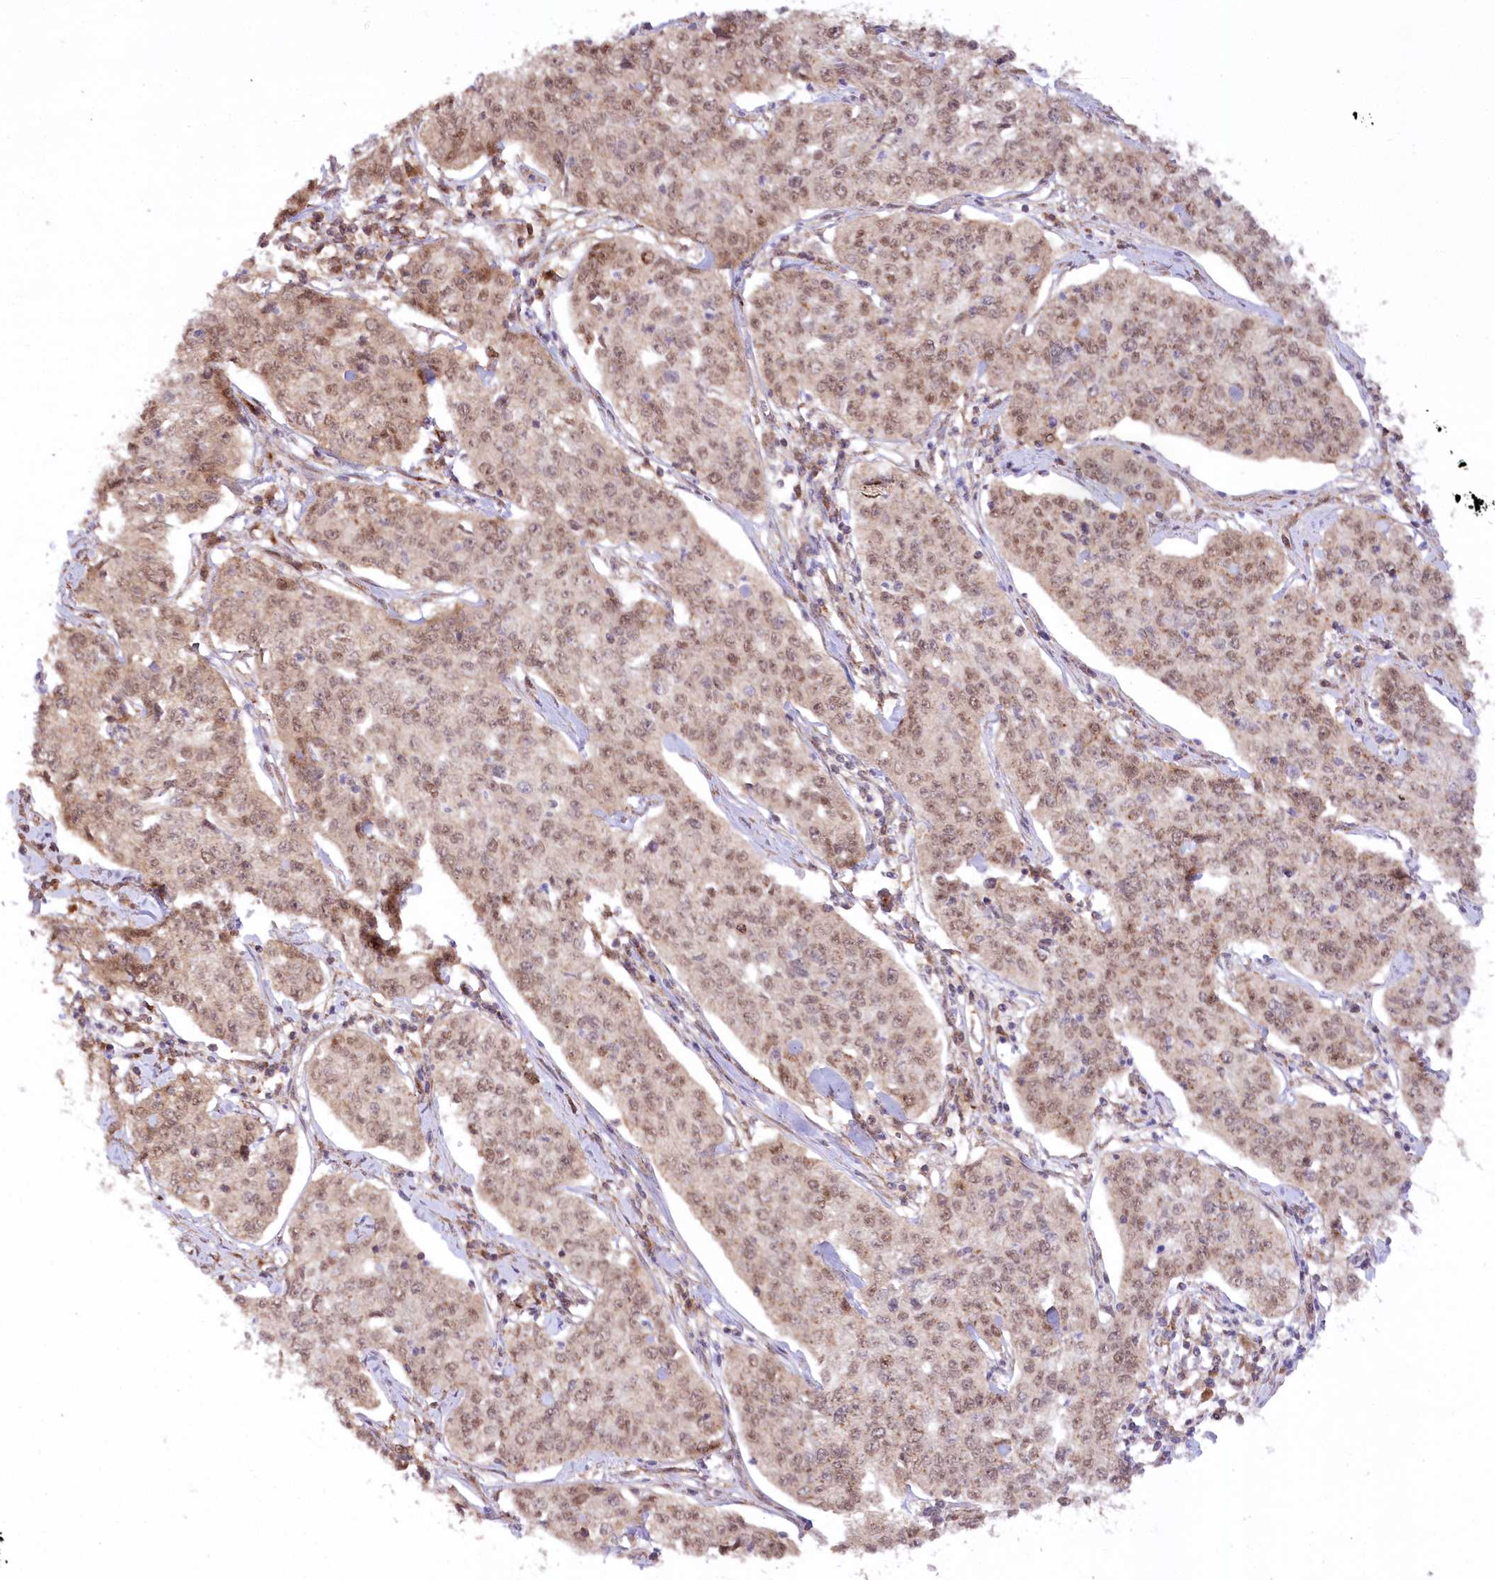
{"staining": {"intensity": "weak", "quantity": ">75%", "location": "cytoplasmic/membranous,nuclear"}, "tissue": "cervical cancer", "cell_type": "Tumor cells", "image_type": "cancer", "snomed": [{"axis": "morphology", "description": "Squamous cell carcinoma, NOS"}, {"axis": "topography", "description": "Cervix"}], "caption": "Immunohistochemistry (DAB (3,3'-diaminobenzidine)) staining of cervical squamous cell carcinoma shows weak cytoplasmic/membranous and nuclear protein expression in approximately >75% of tumor cells.", "gene": "CCDC91", "patient": {"sex": "female", "age": 35}}